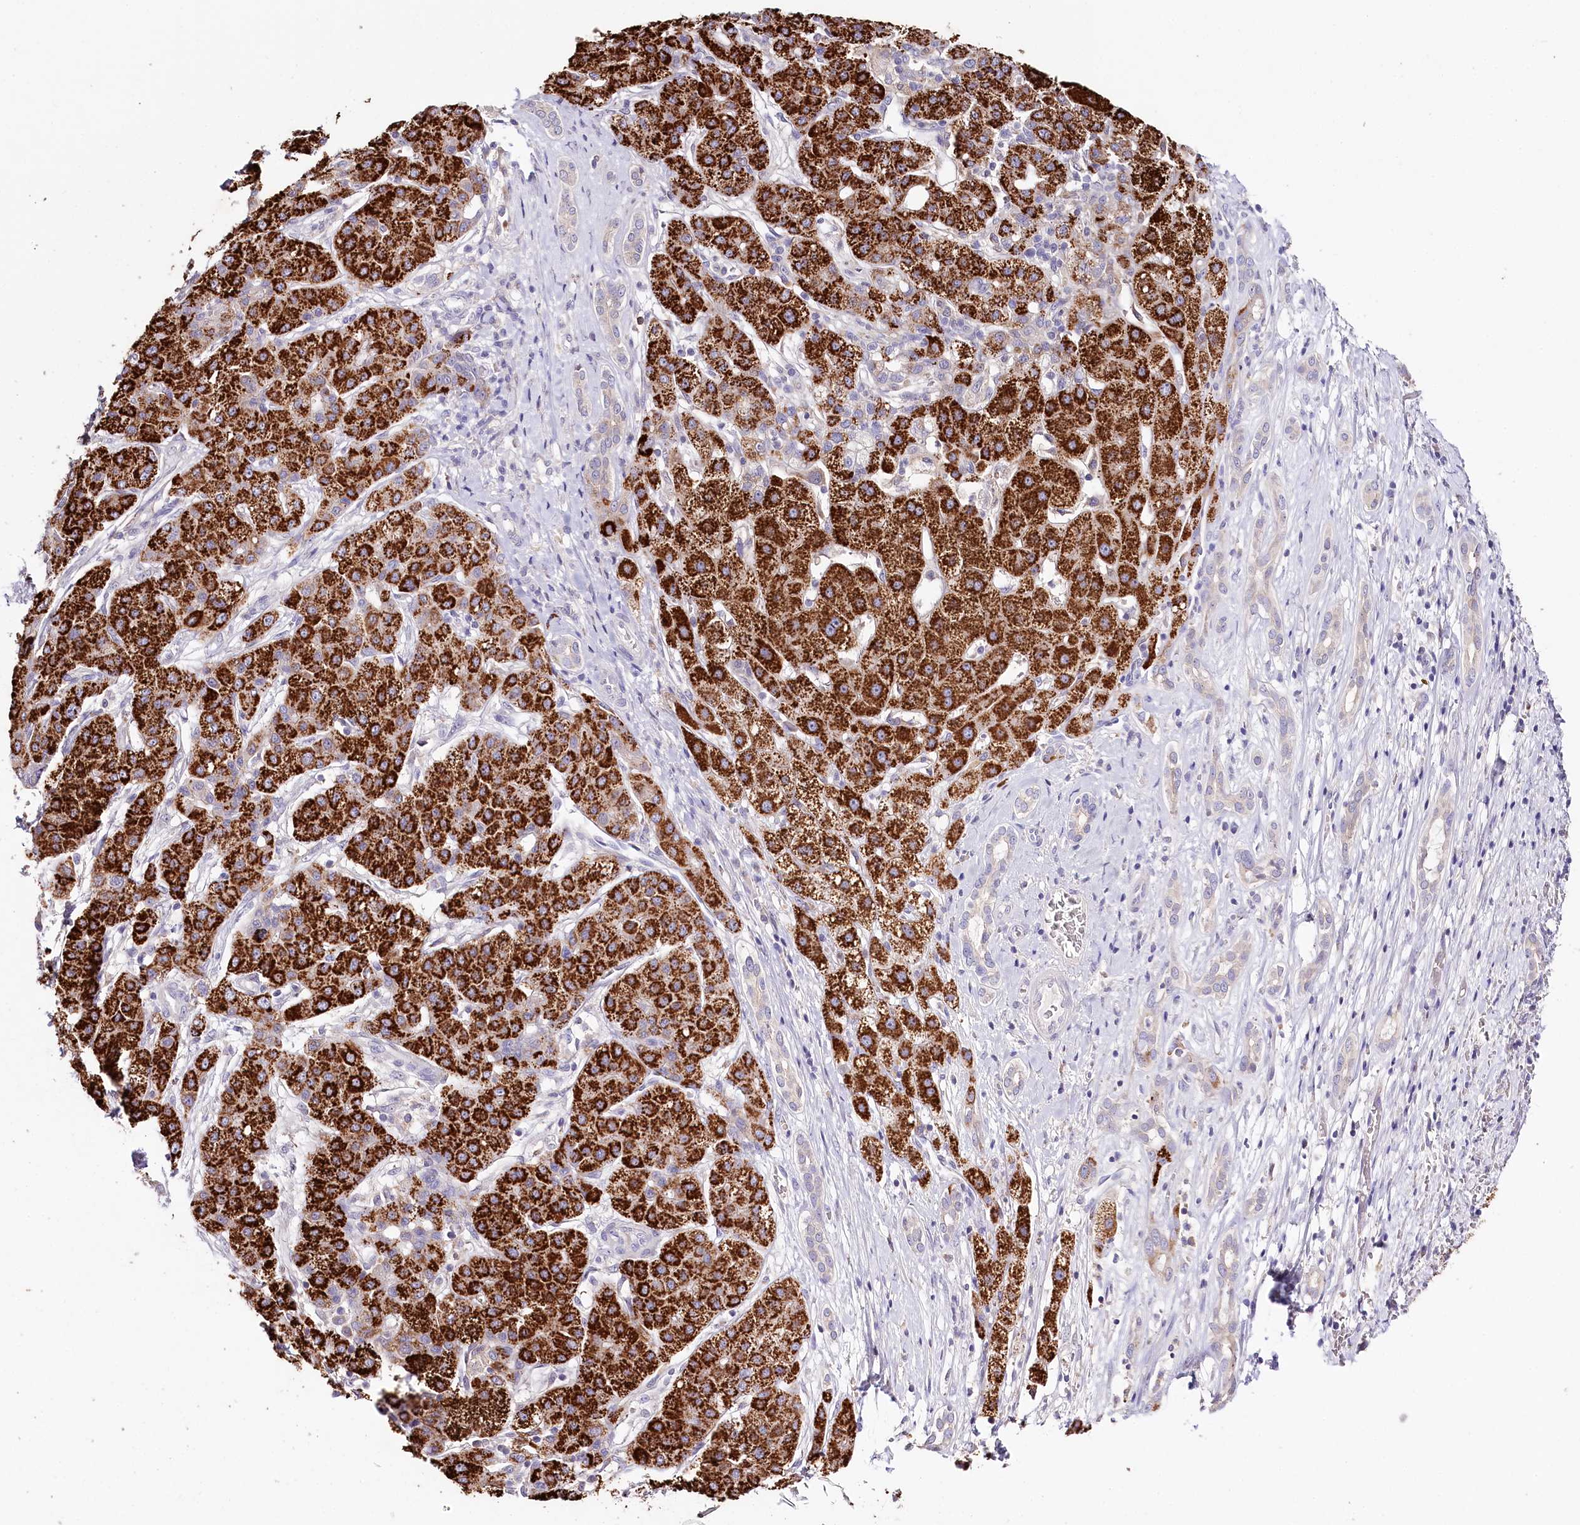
{"staining": {"intensity": "strong", "quantity": ">75%", "location": "cytoplasmic/membranous"}, "tissue": "liver cancer", "cell_type": "Tumor cells", "image_type": "cancer", "snomed": [{"axis": "morphology", "description": "Carcinoma, Hepatocellular, NOS"}, {"axis": "topography", "description": "Liver"}], "caption": "High-magnification brightfield microscopy of liver cancer (hepatocellular carcinoma) stained with DAB (brown) and counterstained with hematoxylin (blue). tumor cells exhibit strong cytoplasmic/membranous positivity is seen in approximately>75% of cells. The staining was performed using DAB to visualize the protein expression in brown, while the nuclei were stained in blue with hematoxylin (Magnification: 20x).", "gene": "DAPK1", "patient": {"sex": "male", "age": 65}}